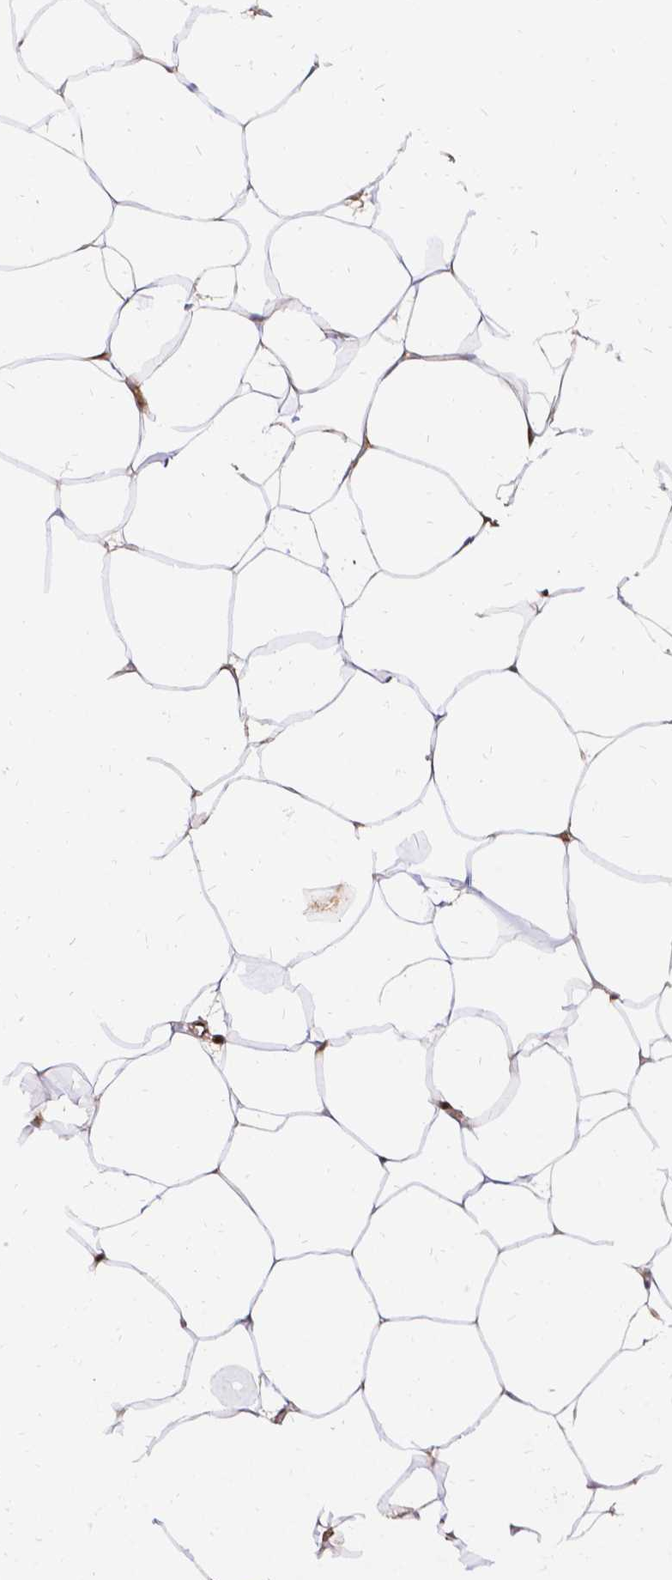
{"staining": {"intensity": "strong", "quantity": ">75%", "location": "cytoplasmic/membranous"}, "tissue": "breast", "cell_type": "Adipocytes", "image_type": "normal", "snomed": [{"axis": "morphology", "description": "Normal tissue, NOS"}, {"axis": "topography", "description": "Breast"}], "caption": "Strong cytoplasmic/membranous positivity is seen in approximately >75% of adipocytes in unremarkable breast. (DAB = brown stain, brightfield microscopy at high magnification).", "gene": "DENND6A", "patient": {"sex": "female", "age": 32}}